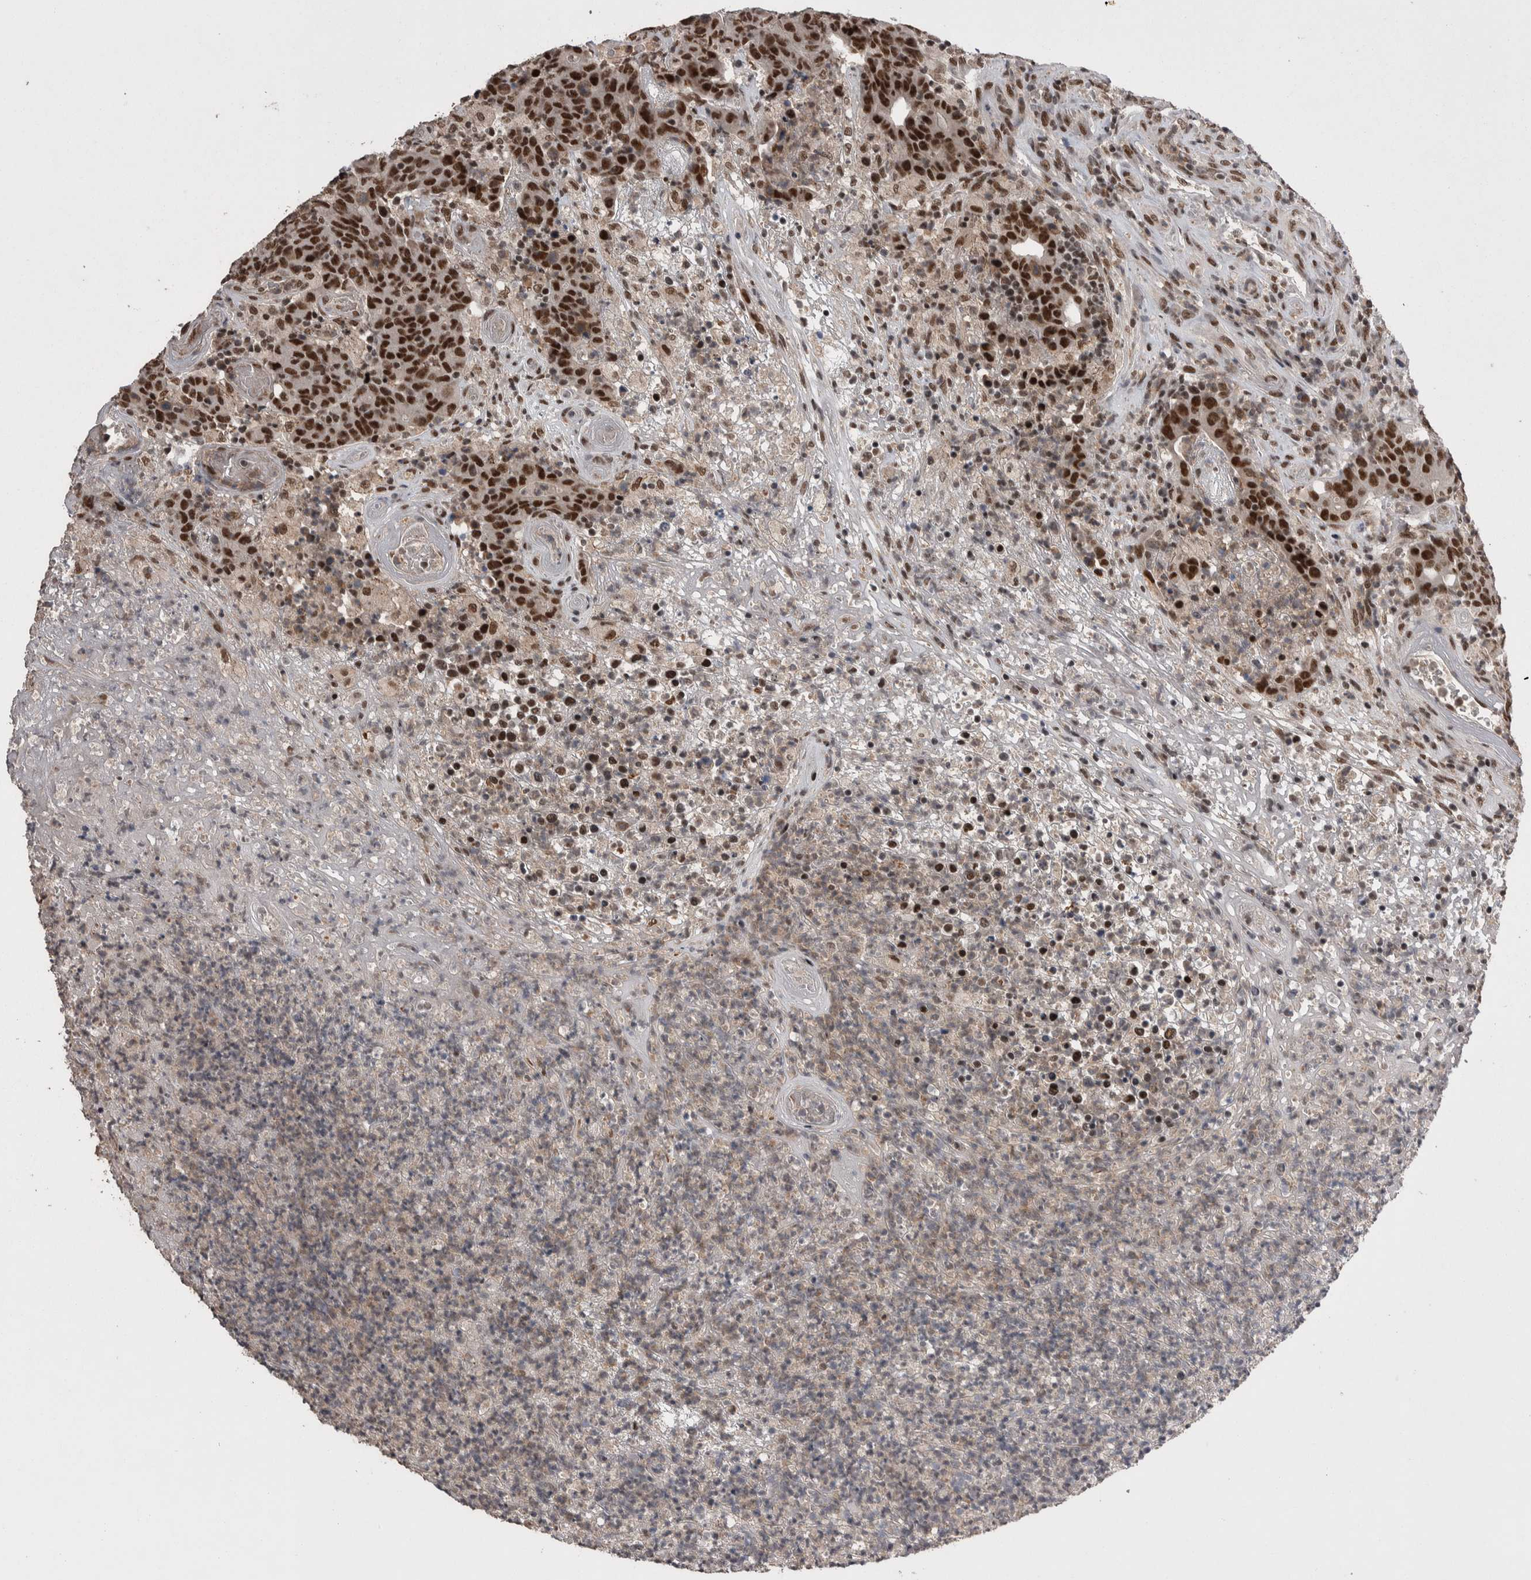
{"staining": {"intensity": "strong", "quantity": ">75%", "location": "nuclear"}, "tissue": "colorectal cancer", "cell_type": "Tumor cells", "image_type": "cancer", "snomed": [{"axis": "morphology", "description": "Normal tissue, NOS"}, {"axis": "morphology", "description": "Adenocarcinoma, NOS"}, {"axis": "topography", "description": "Colon"}], "caption": "Adenocarcinoma (colorectal) stained with immunohistochemistry (IHC) reveals strong nuclear positivity in about >75% of tumor cells.", "gene": "DMTF1", "patient": {"sex": "female", "age": 75}}